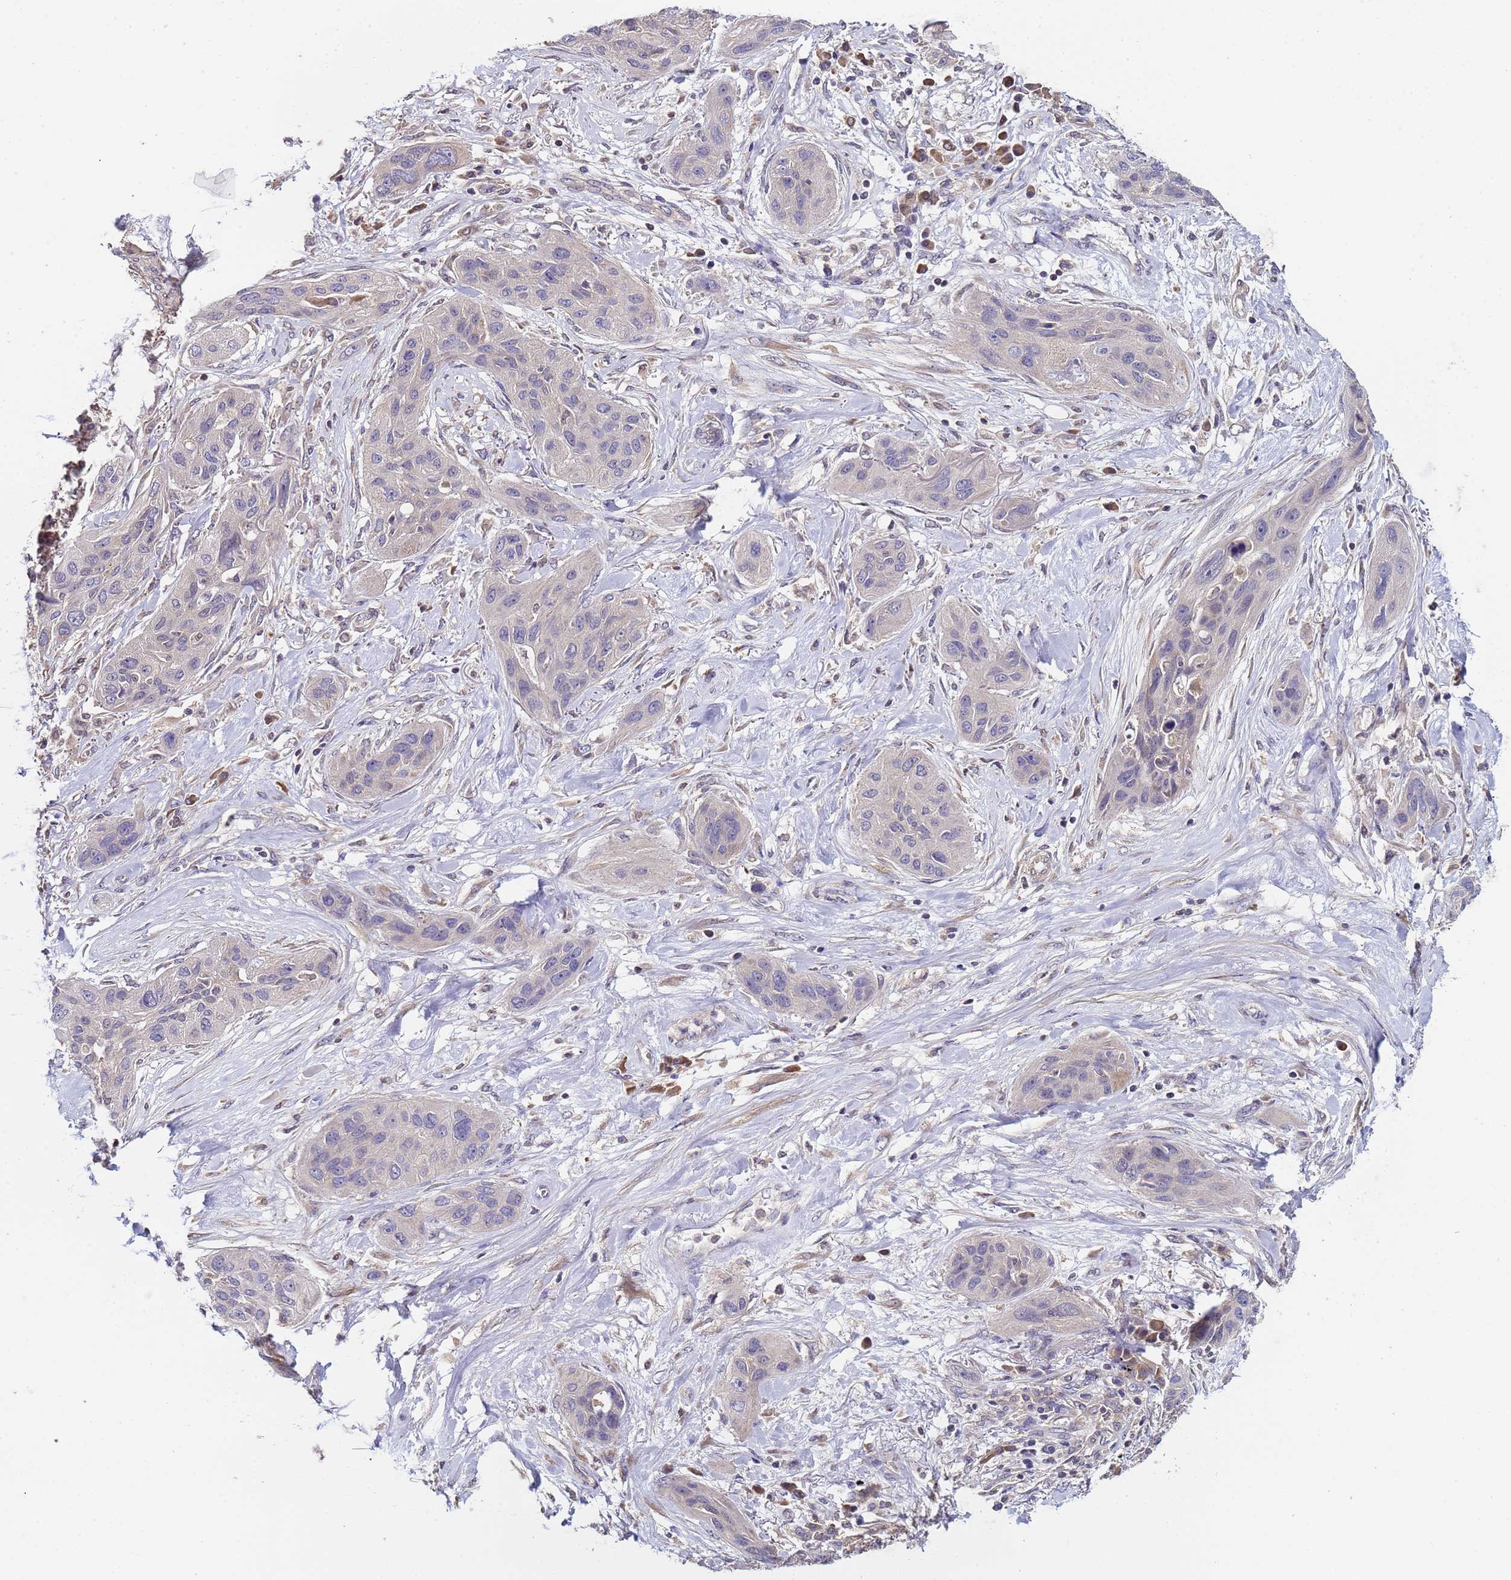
{"staining": {"intensity": "negative", "quantity": "none", "location": "none"}, "tissue": "lung cancer", "cell_type": "Tumor cells", "image_type": "cancer", "snomed": [{"axis": "morphology", "description": "Squamous cell carcinoma, NOS"}, {"axis": "topography", "description": "Lung"}], "caption": "Photomicrograph shows no protein expression in tumor cells of lung cancer tissue.", "gene": "ELMOD2", "patient": {"sex": "female", "age": 70}}